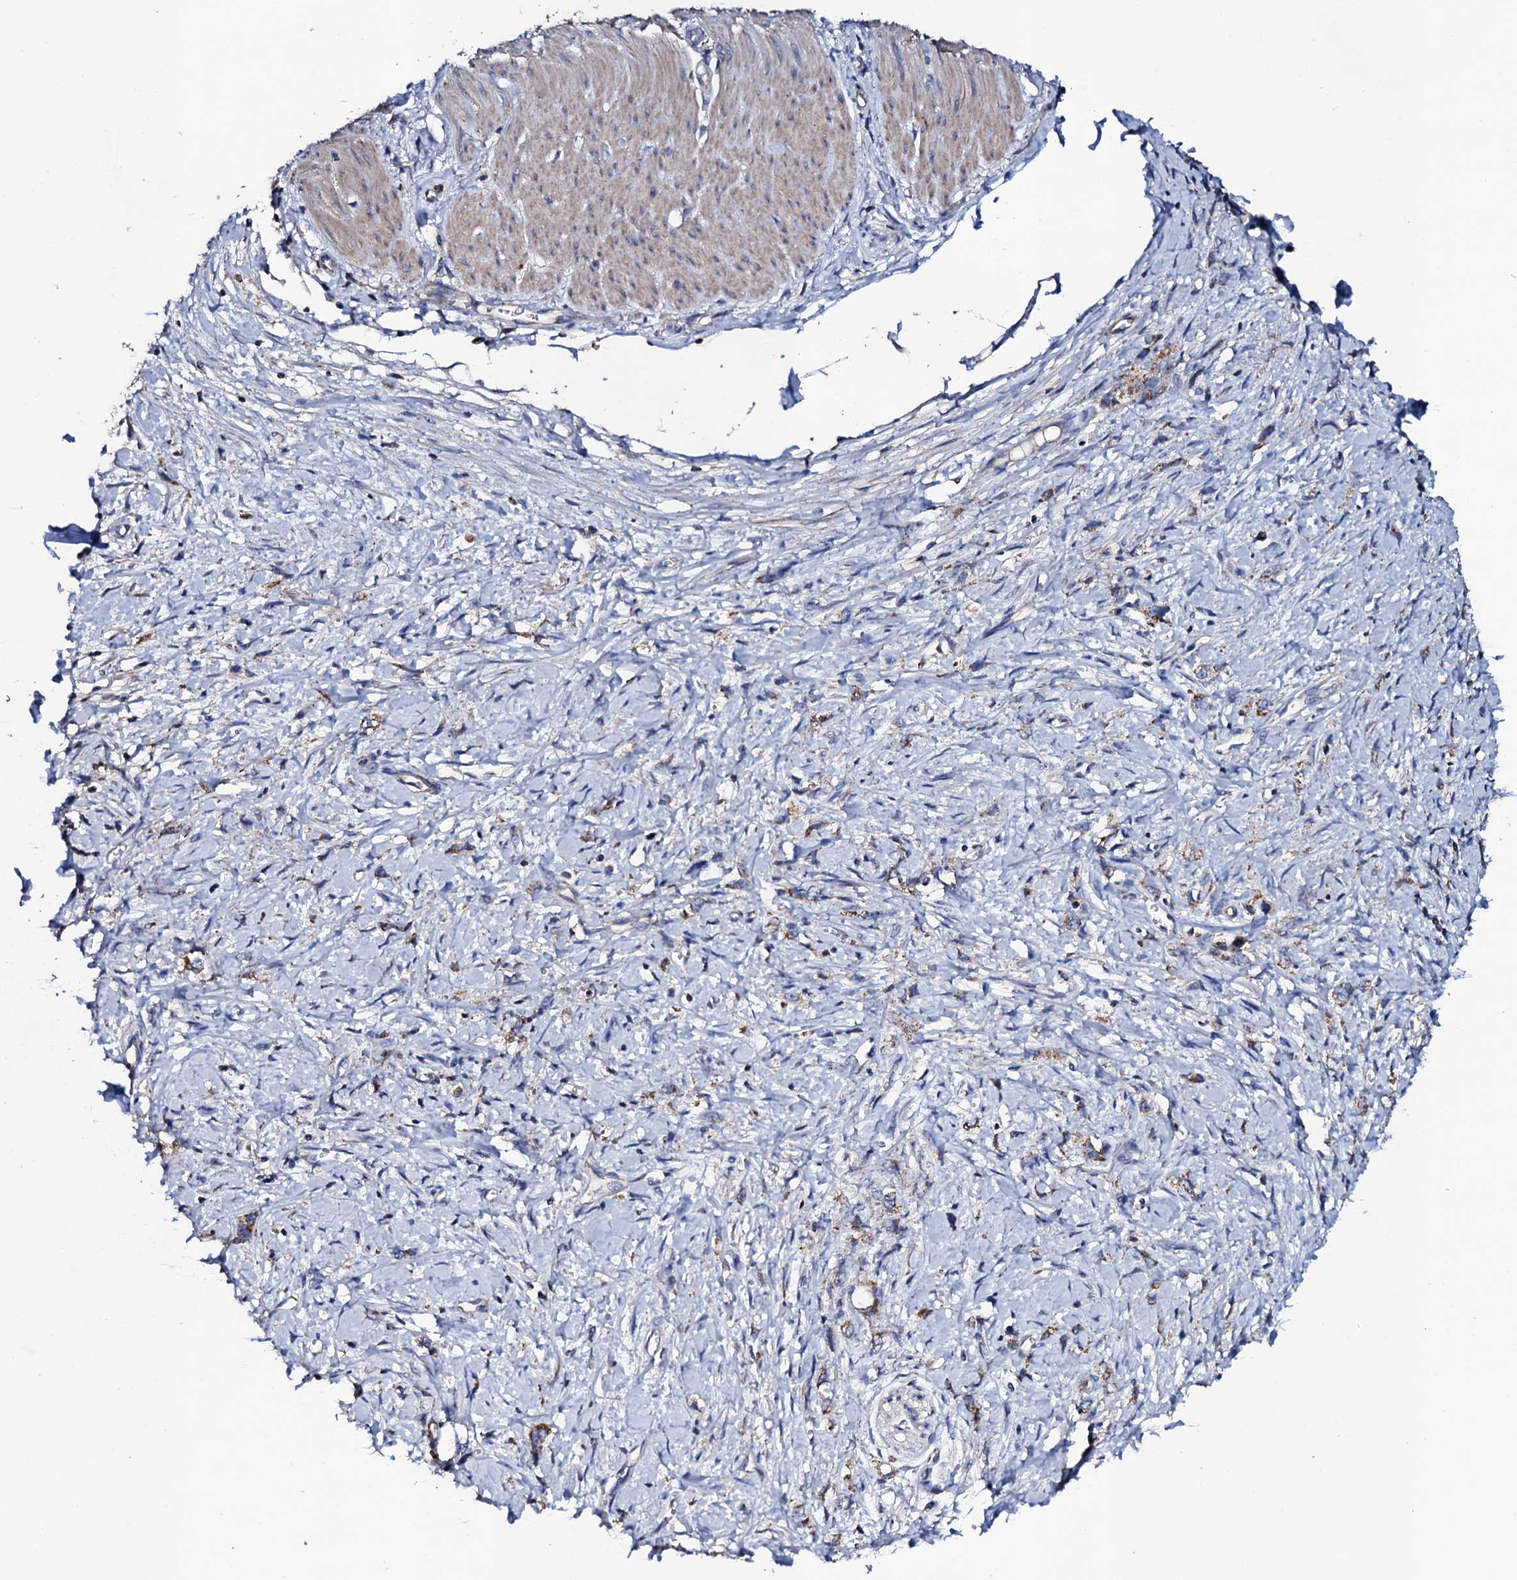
{"staining": {"intensity": "moderate", "quantity": "25%-75%", "location": "cytoplasmic/membranous"}, "tissue": "stomach cancer", "cell_type": "Tumor cells", "image_type": "cancer", "snomed": [{"axis": "morphology", "description": "Adenocarcinoma, NOS"}, {"axis": "topography", "description": "Stomach"}], "caption": "Immunohistochemical staining of human stomach cancer (adenocarcinoma) displays medium levels of moderate cytoplasmic/membranous expression in about 25%-75% of tumor cells. The staining was performed using DAB (3,3'-diaminobenzidine), with brown indicating positive protein expression. Nuclei are stained blue with hematoxylin.", "gene": "TCAF2", "patient": {"sex": "female", "age": 76}}